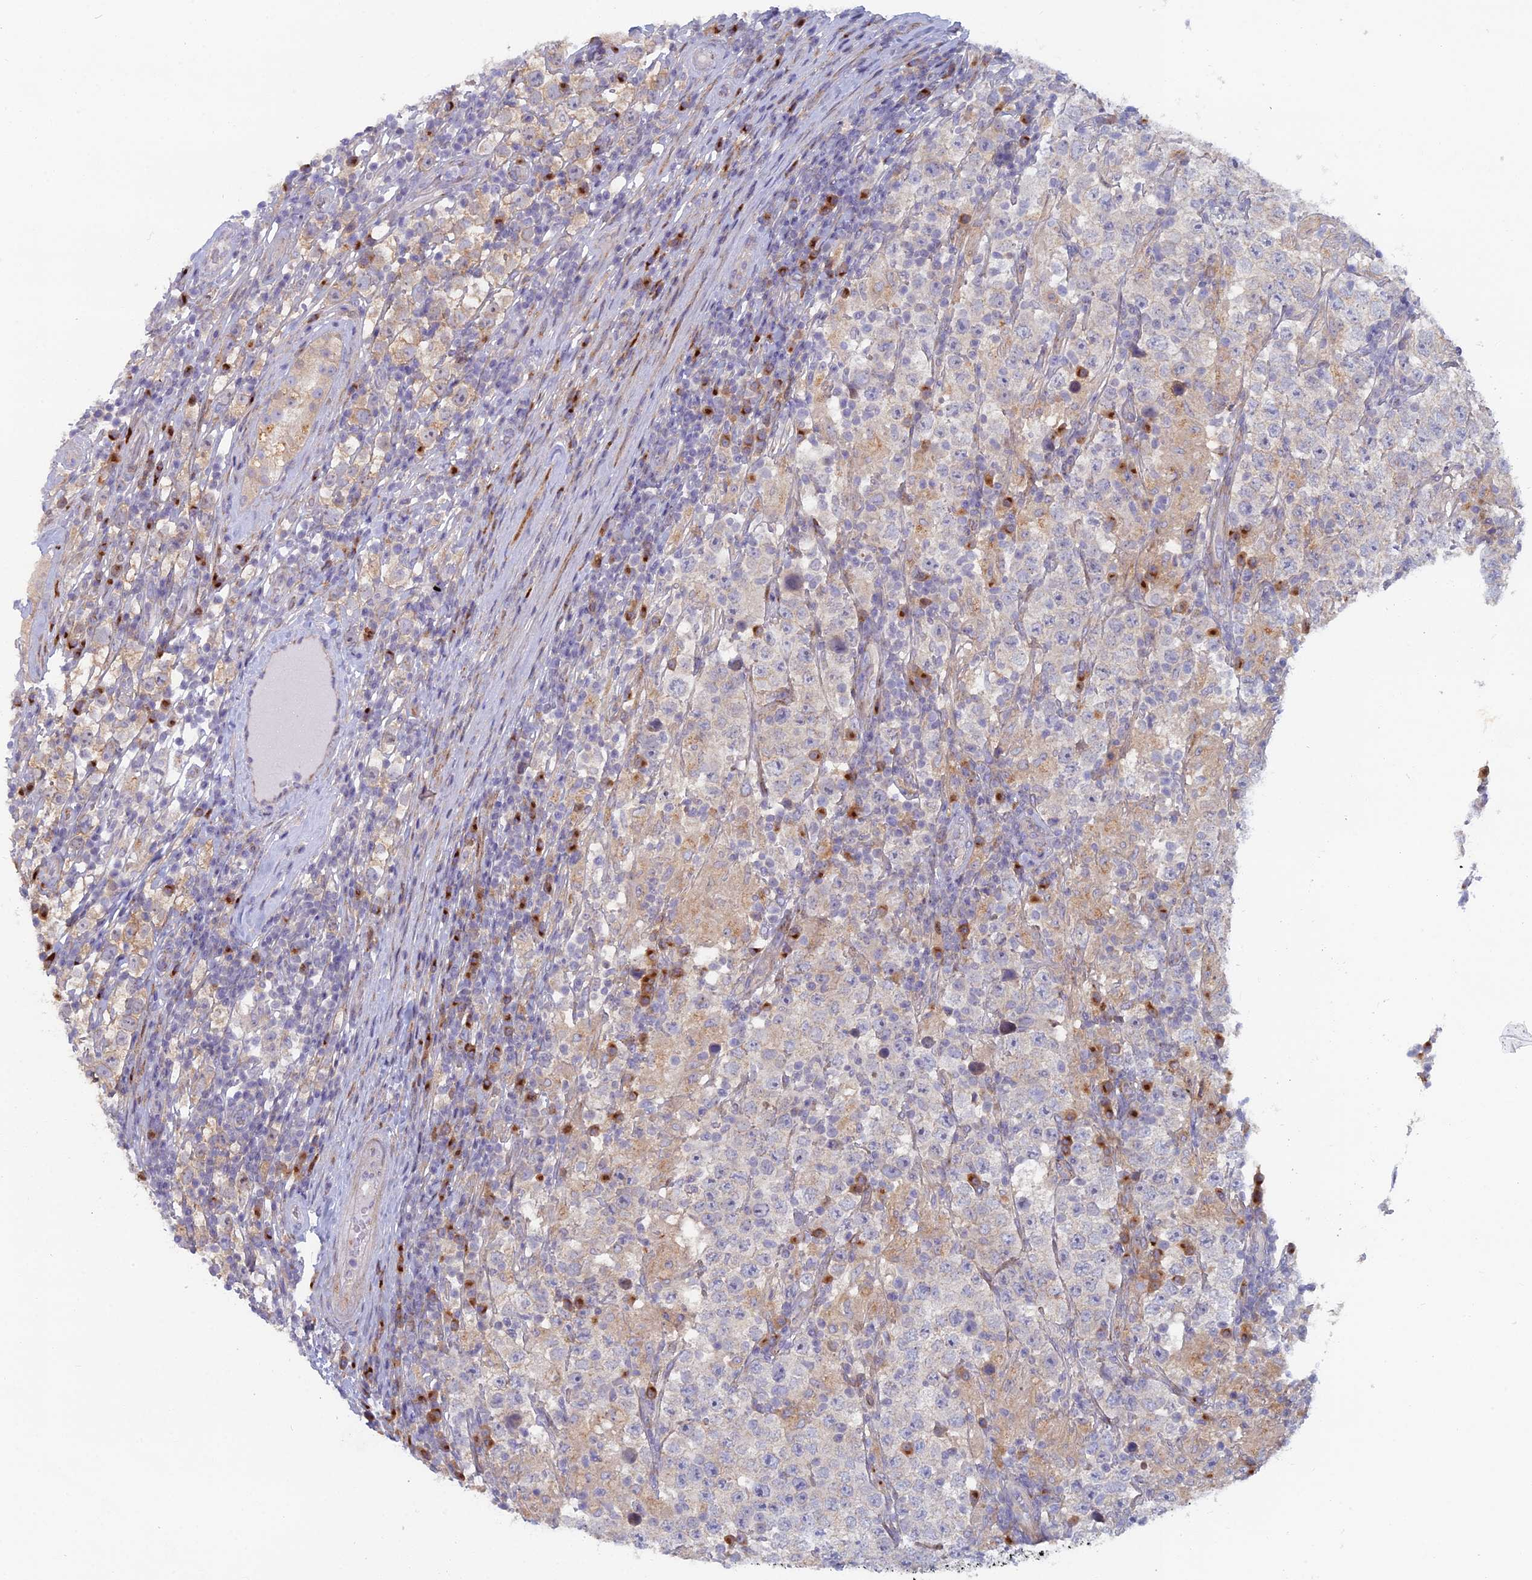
{"staining": {"intensity": "weak", "quantity": "25%-75%", "location": "cytoplasmic/membranous"}, "tissue": "testis cancer", "cell_type": "Tumor cells", "image_type": "cancer", "snomed": [{"axis": "morphology", "description": "Normal tissue, NOS"}, {"axis": "morphology", "description": "Urothelial carcinoma, High grade"}, {"axis": "morphology", "description": "Seminoma, NOS"}, {"axis": "morphology", "description": "Carcinoma, Embryonal, NOS"}, {"axis": "topography", "description": "Urinary bladder"}, {"axis": "topography", "description": "Testis"}], "caption": "Human embryonal carcinoma (testis) stained with a protein marker exhibits weak staining in tumor cells.", "gene": "B9D2", "patient": {"sex": "male", "age": 41}}